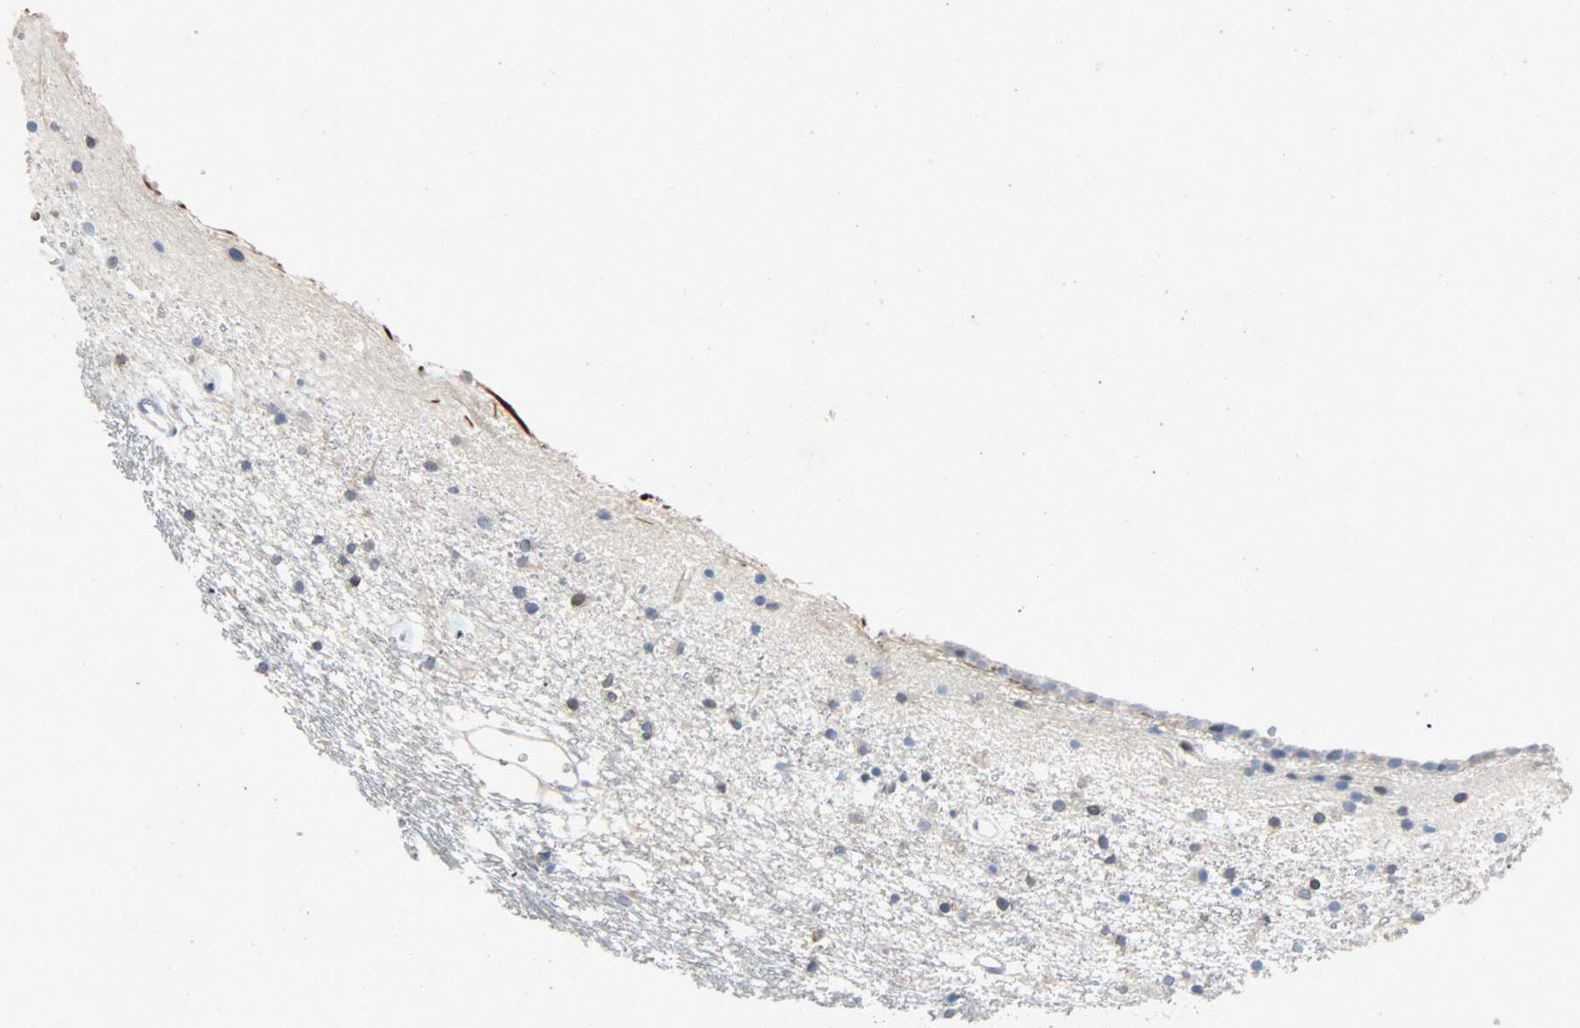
{"staining": {"intensity": "moderate", "quantity": "<25%", "location": "cytoplasmic/membranous"}, "tissue": "caudate", "cell_type": "Glial cells", "image_type": "normal", "snomed": [{"axis": "morphology", "description": "Normal tissue, NOS"}, {"axis": "topography", "description": "Lateral ventricle wall"}], "caption": "Glial cells demonstrate low levels of moderate cytoplasmic/membranous staining in approximately <25% of cells in benign caudate. The protein is shown in brown color, while the nuclei are stained blue.", "gene": "PCDHB2", "patient": {"sex": "male", "age": 45}}